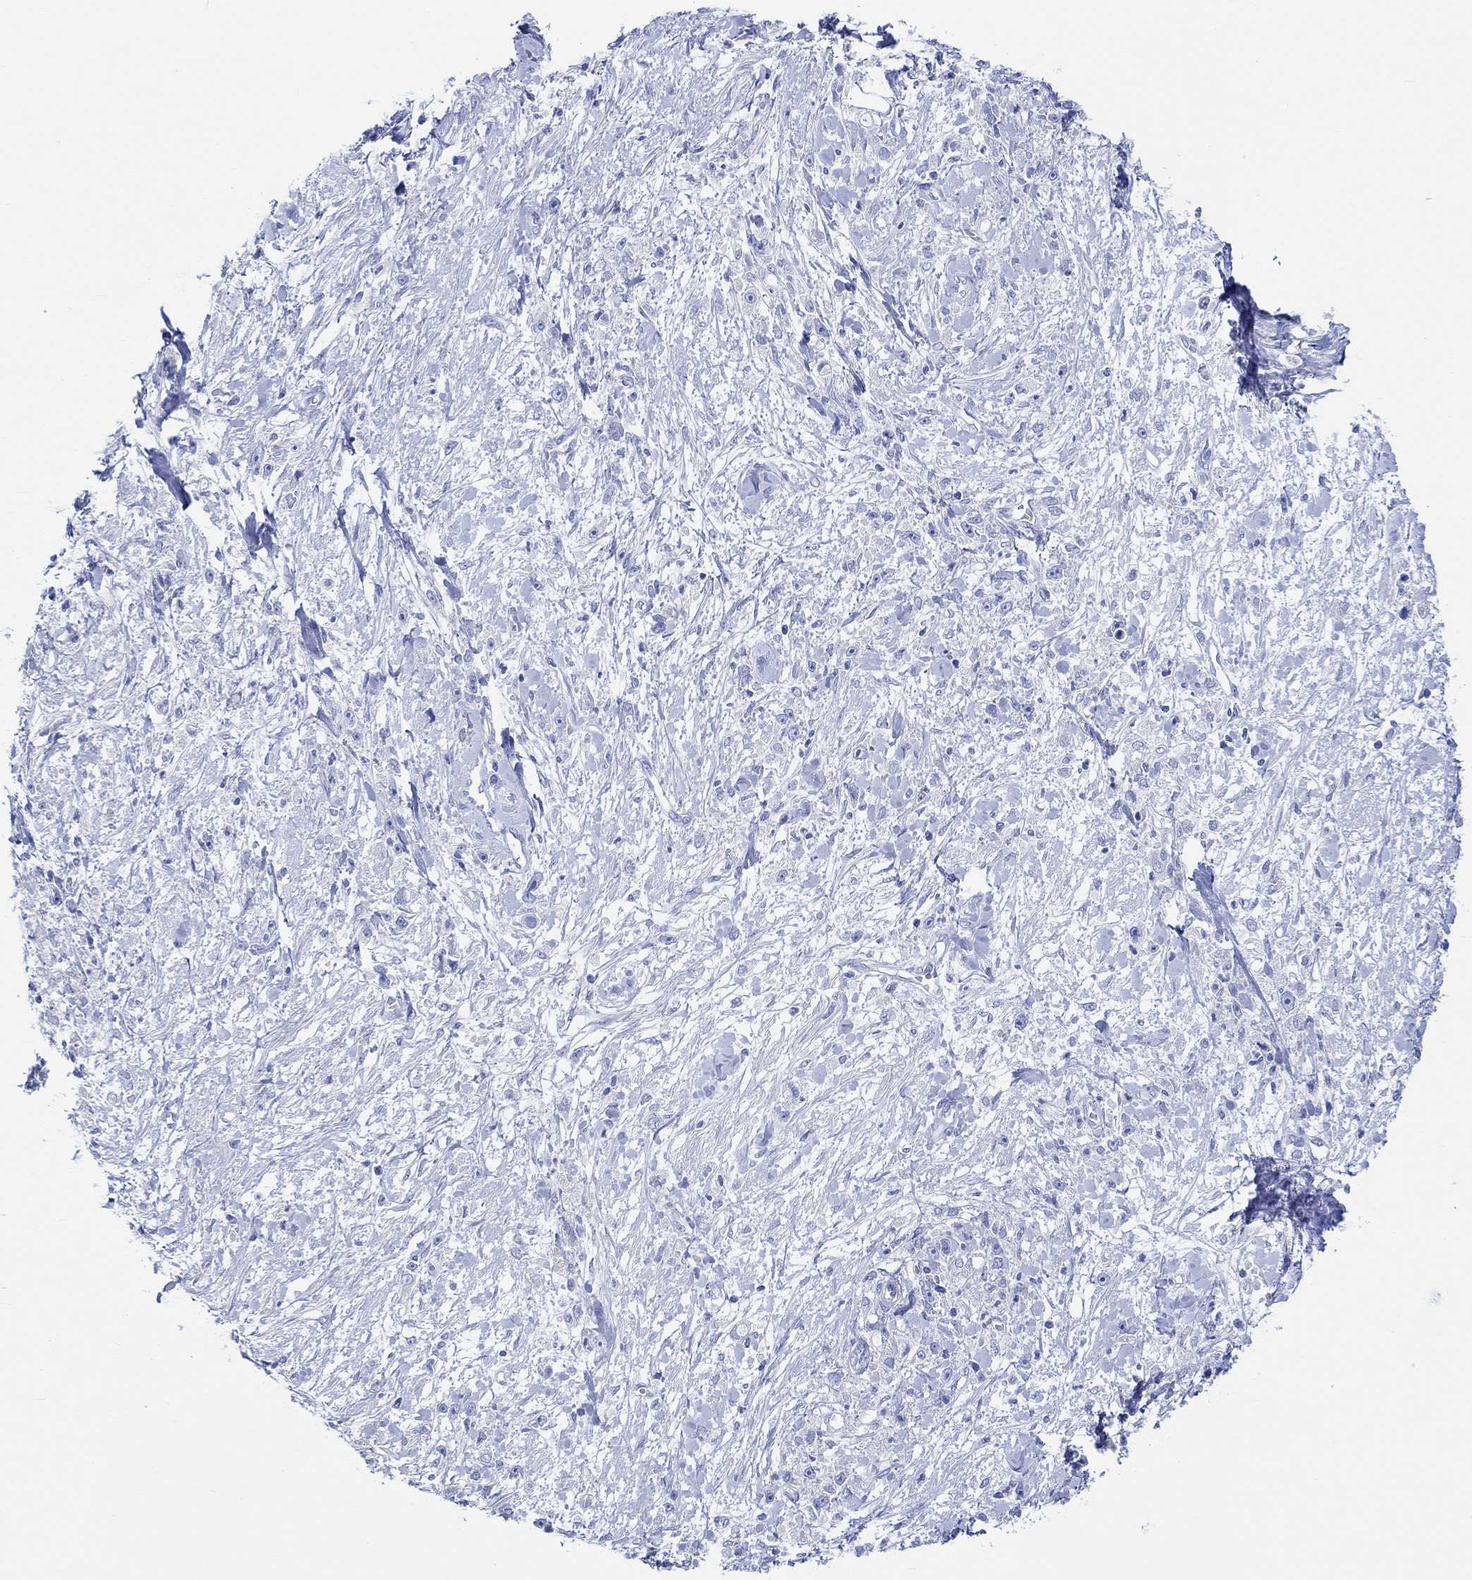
{"staining": {"intensity": "negative", "quantity": "none", "location": "none"}, "tissue": "stomach cancer", "cell_type": "Tumor cells", "image_type": "cancer", "snomed": [{"axis": "morphology", "description": "Adenocarcinoma, NOS"}, {"axis": "topography", "description": "Stomach"}], "caption": "High magnification brightfield microscopy of stomach cancer (adenocarcinoma) stained with DAB (3,3'-diaminobenzidine) (brown) and counterstained with hematoxylin (blue): tumor cells show no significant expression. Nuclei are stained in blue.", "gene": "REEP6", "patient": {"sex": "female", "age": 59}}